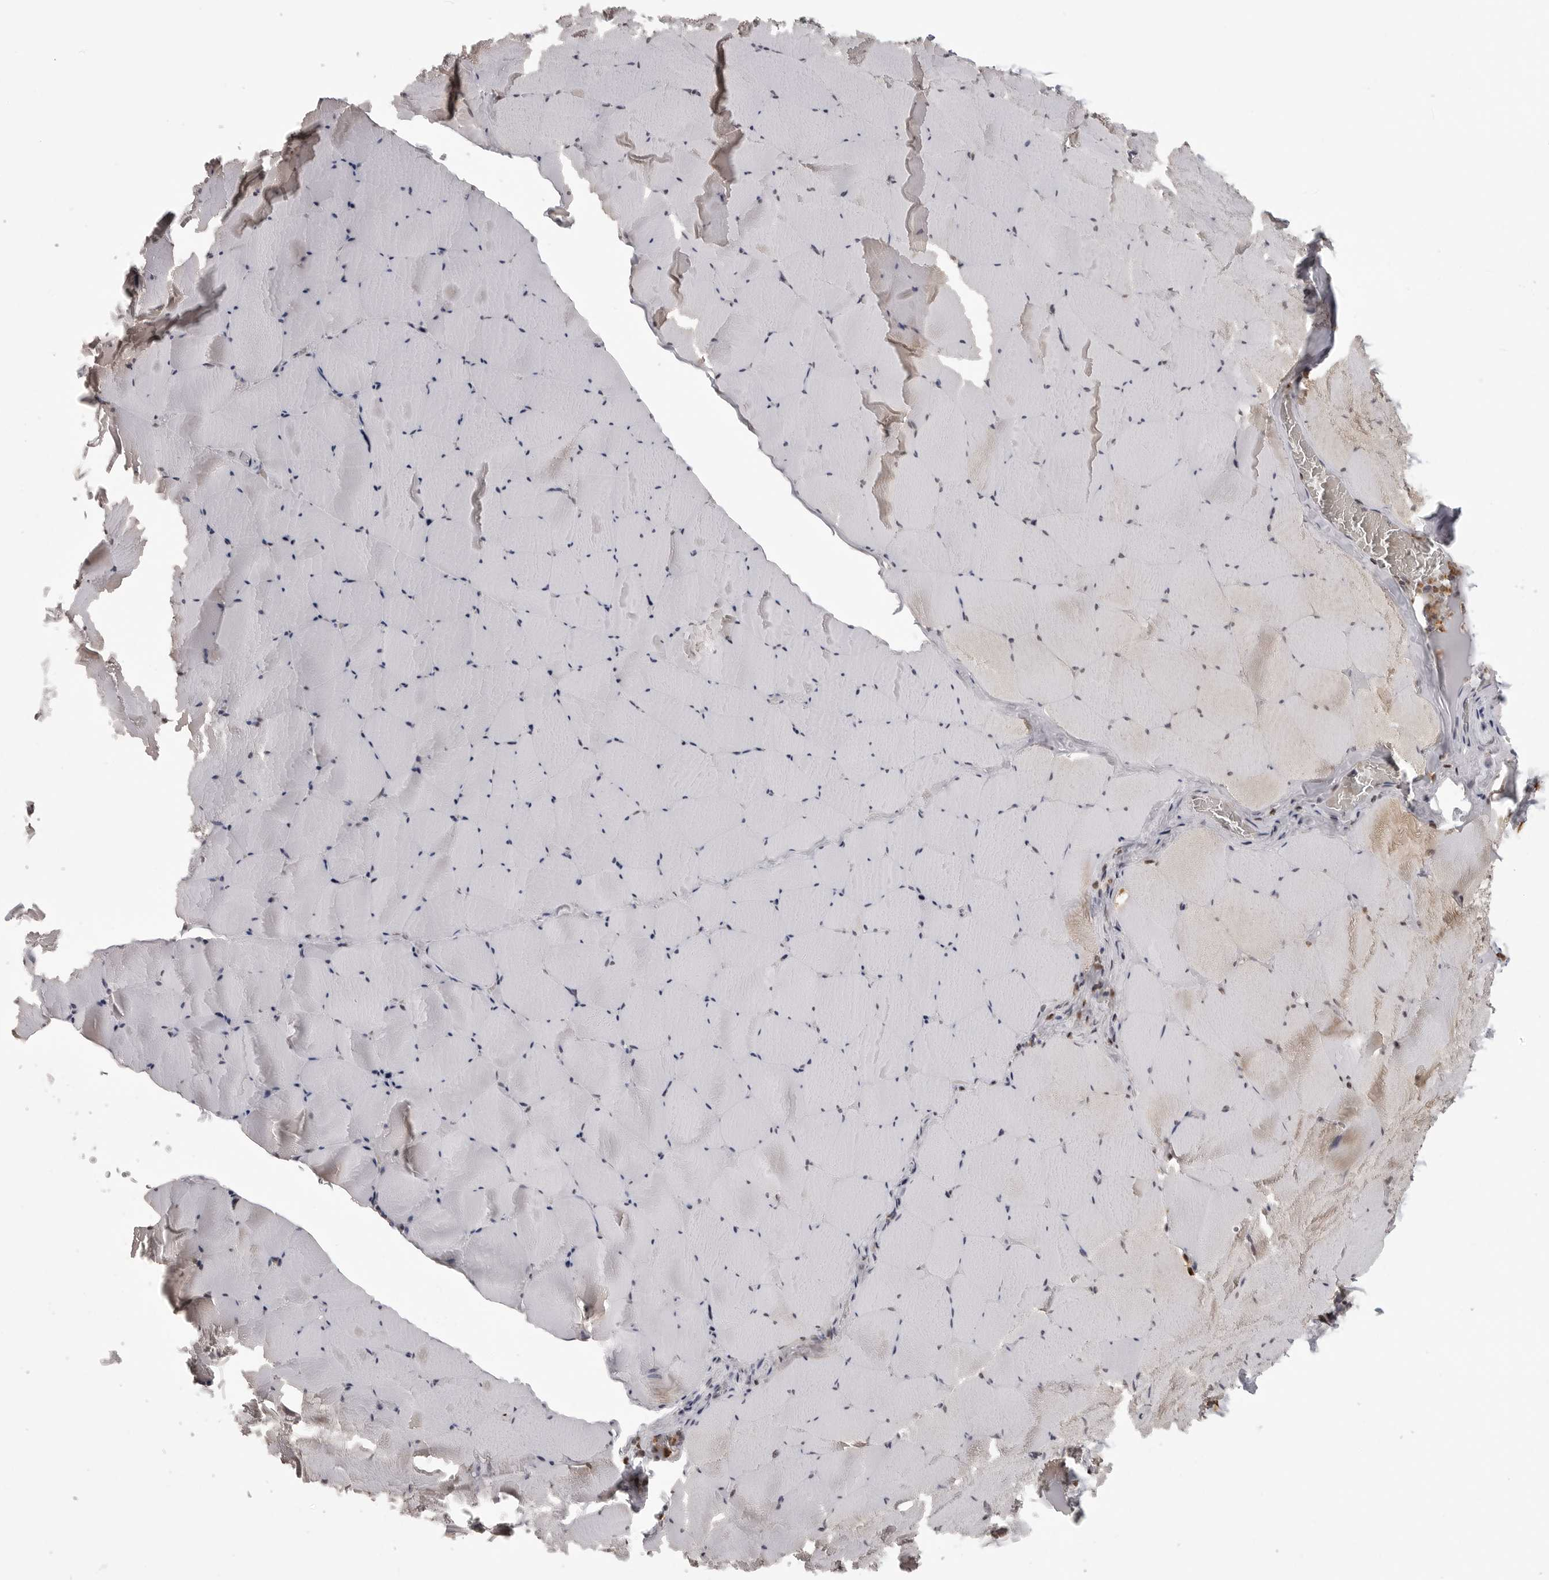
{"staining": {"intensity": "moderate", "quantity": "25%-75%", "location": "cytoplasmic/membranous"}, "tissue": "skeletal muscle", "cell_type": "Myocytes", "image_type": "normal", "snomed": [{"axis": "morphology", "description": "Normal tissue, NOS"}, {"axis": "topography", "description": "Skeletal muscle"}], "caption": "This photomicrograph shows immunohistochemistry staining of normal skeletal muscle, with medium moderate cytoplasmic/membranous positivity in about 25%-75% of myocytes.", "gene": "PEG3", "patient": {"sex": "male", "age": 62}}